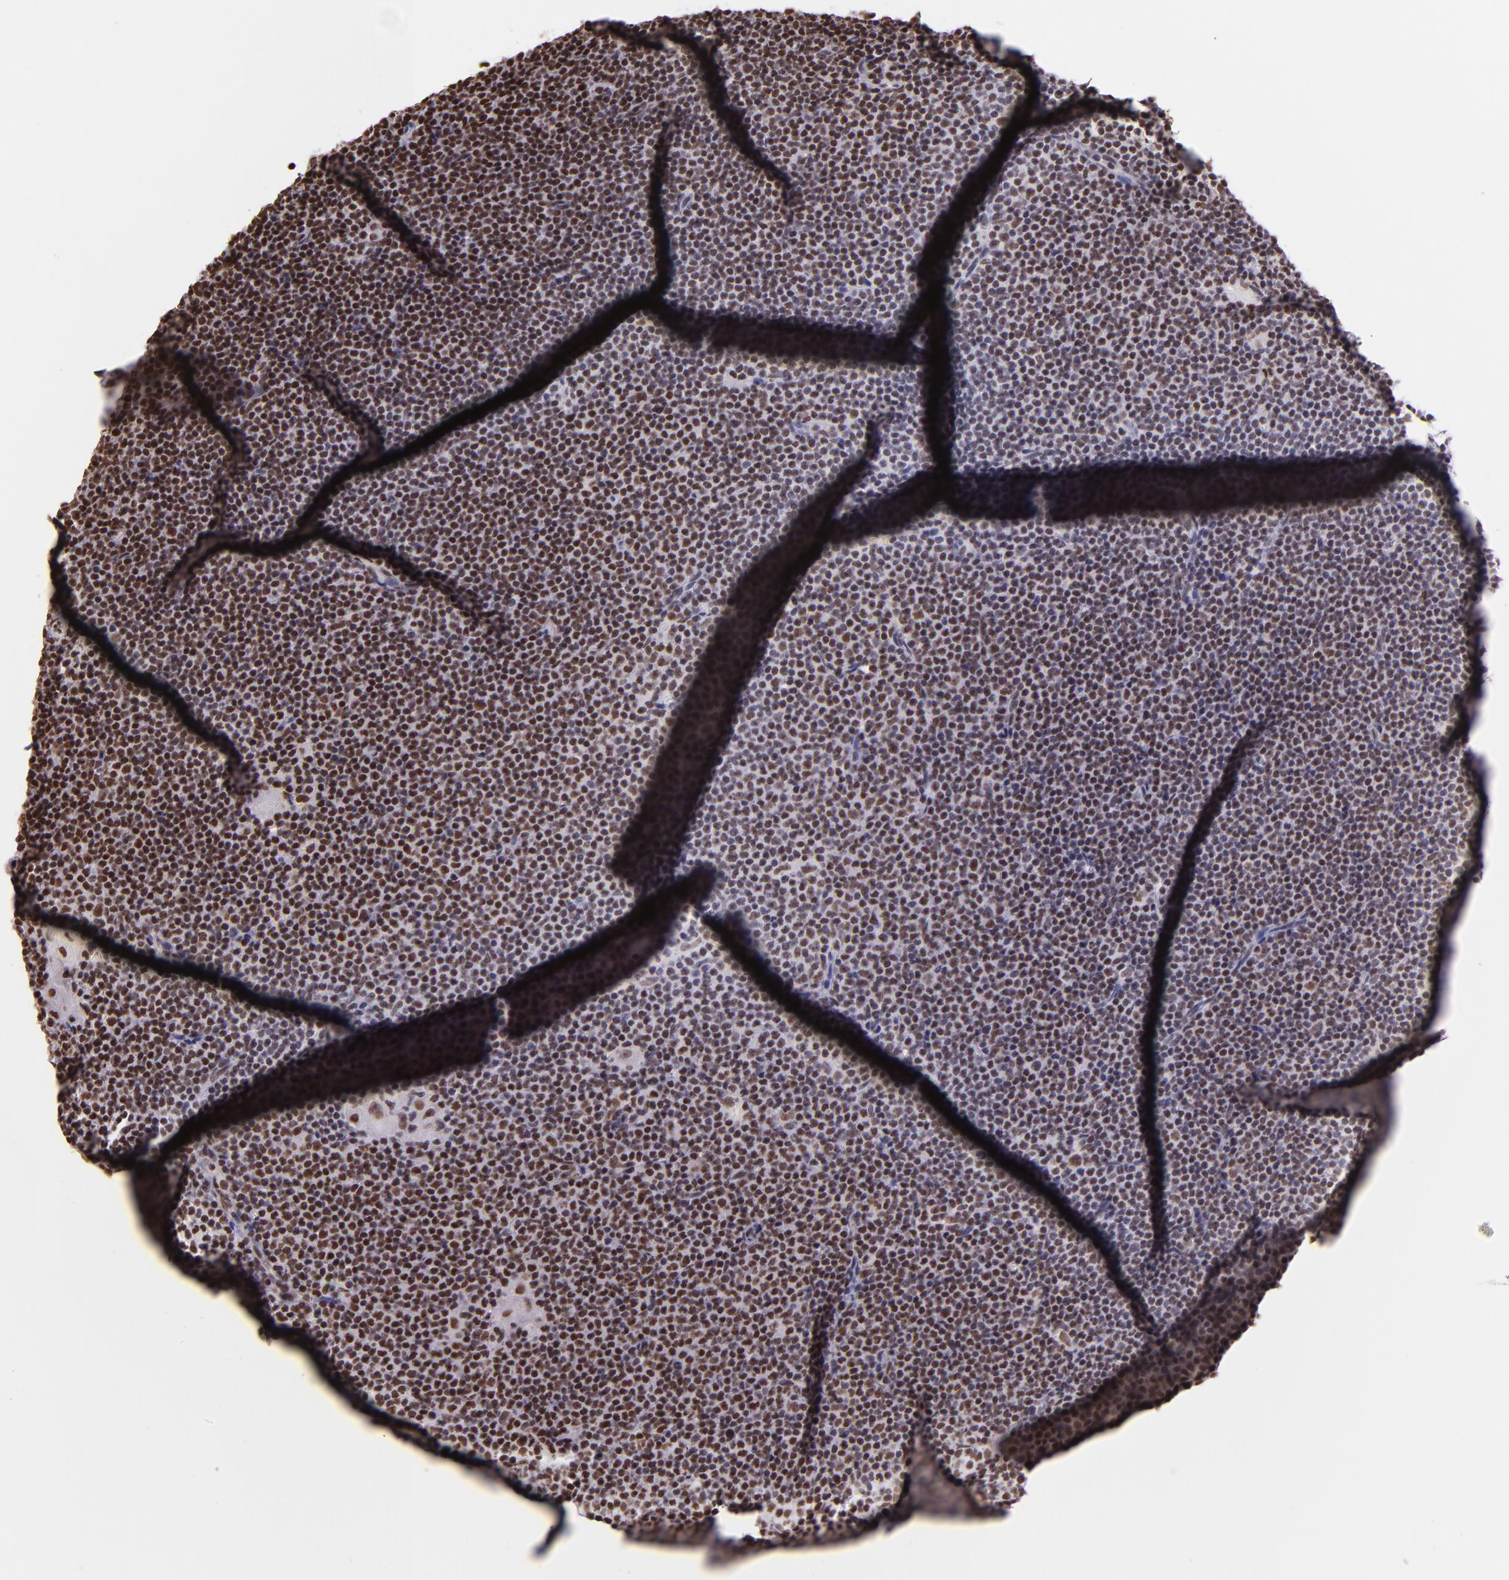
{"staining": {"intensity": "moderate", "quantity": ">75%", "location": "nuclear"}, "tissue": "lymphoma", "cell_type": "Tumor cells", "image_type": "cancer", "snomed": [{"axis": "morphology", "description": "Malignant lymphoma, non-Hodgkin's type, Low grade"}, {"axis": "topography", "description": "Lymph node"}], "caption": "DAB immunohistochemical staining of malignant lymphoma, non-Hodgkin's type (low-grade) demonstrates moderate nuclear protein expression in about >75% of tumor cells.", "gene": "USF1", "patient": {"sex": "female", "age": 69}}